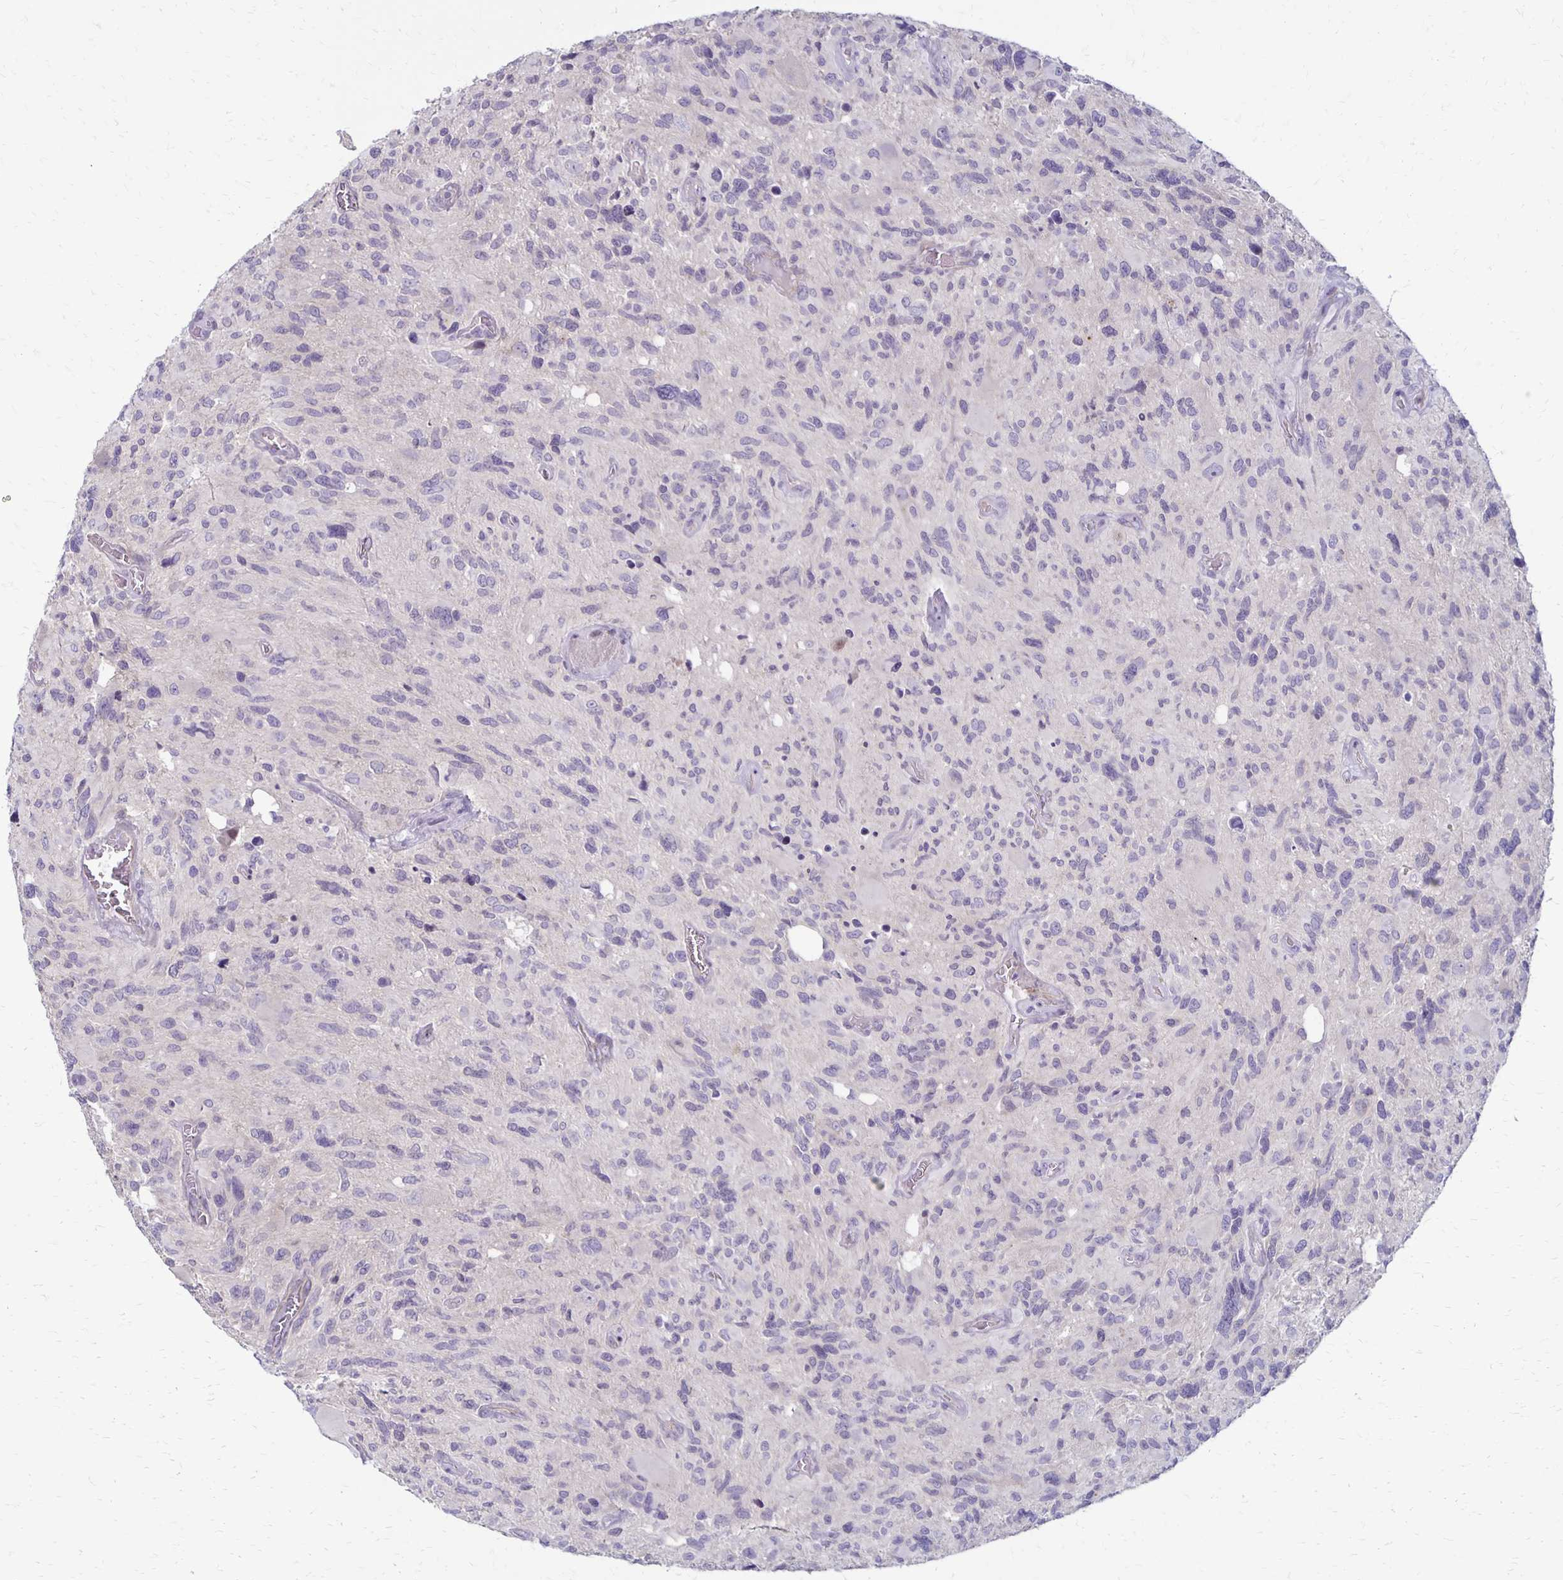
{"staining": {"intensity": "negative", "quantity": "none", "location": "none"}, "tissue": "glioma", "cell_type": "Tumor cells", "image_type": "cancer", "snomed": [{"axis": "morphology", "description": "Glioma, malignant, High grade"}, {"axis": "topography", "description": "Brain"}], "caption": "High-grade glioma (malignant) stained for a protein using immunohistochemistry (IHC) shows no positivity tumor cells.", "gene": "KATNBL1", "patient": {"sex": "male", "age": 49}}